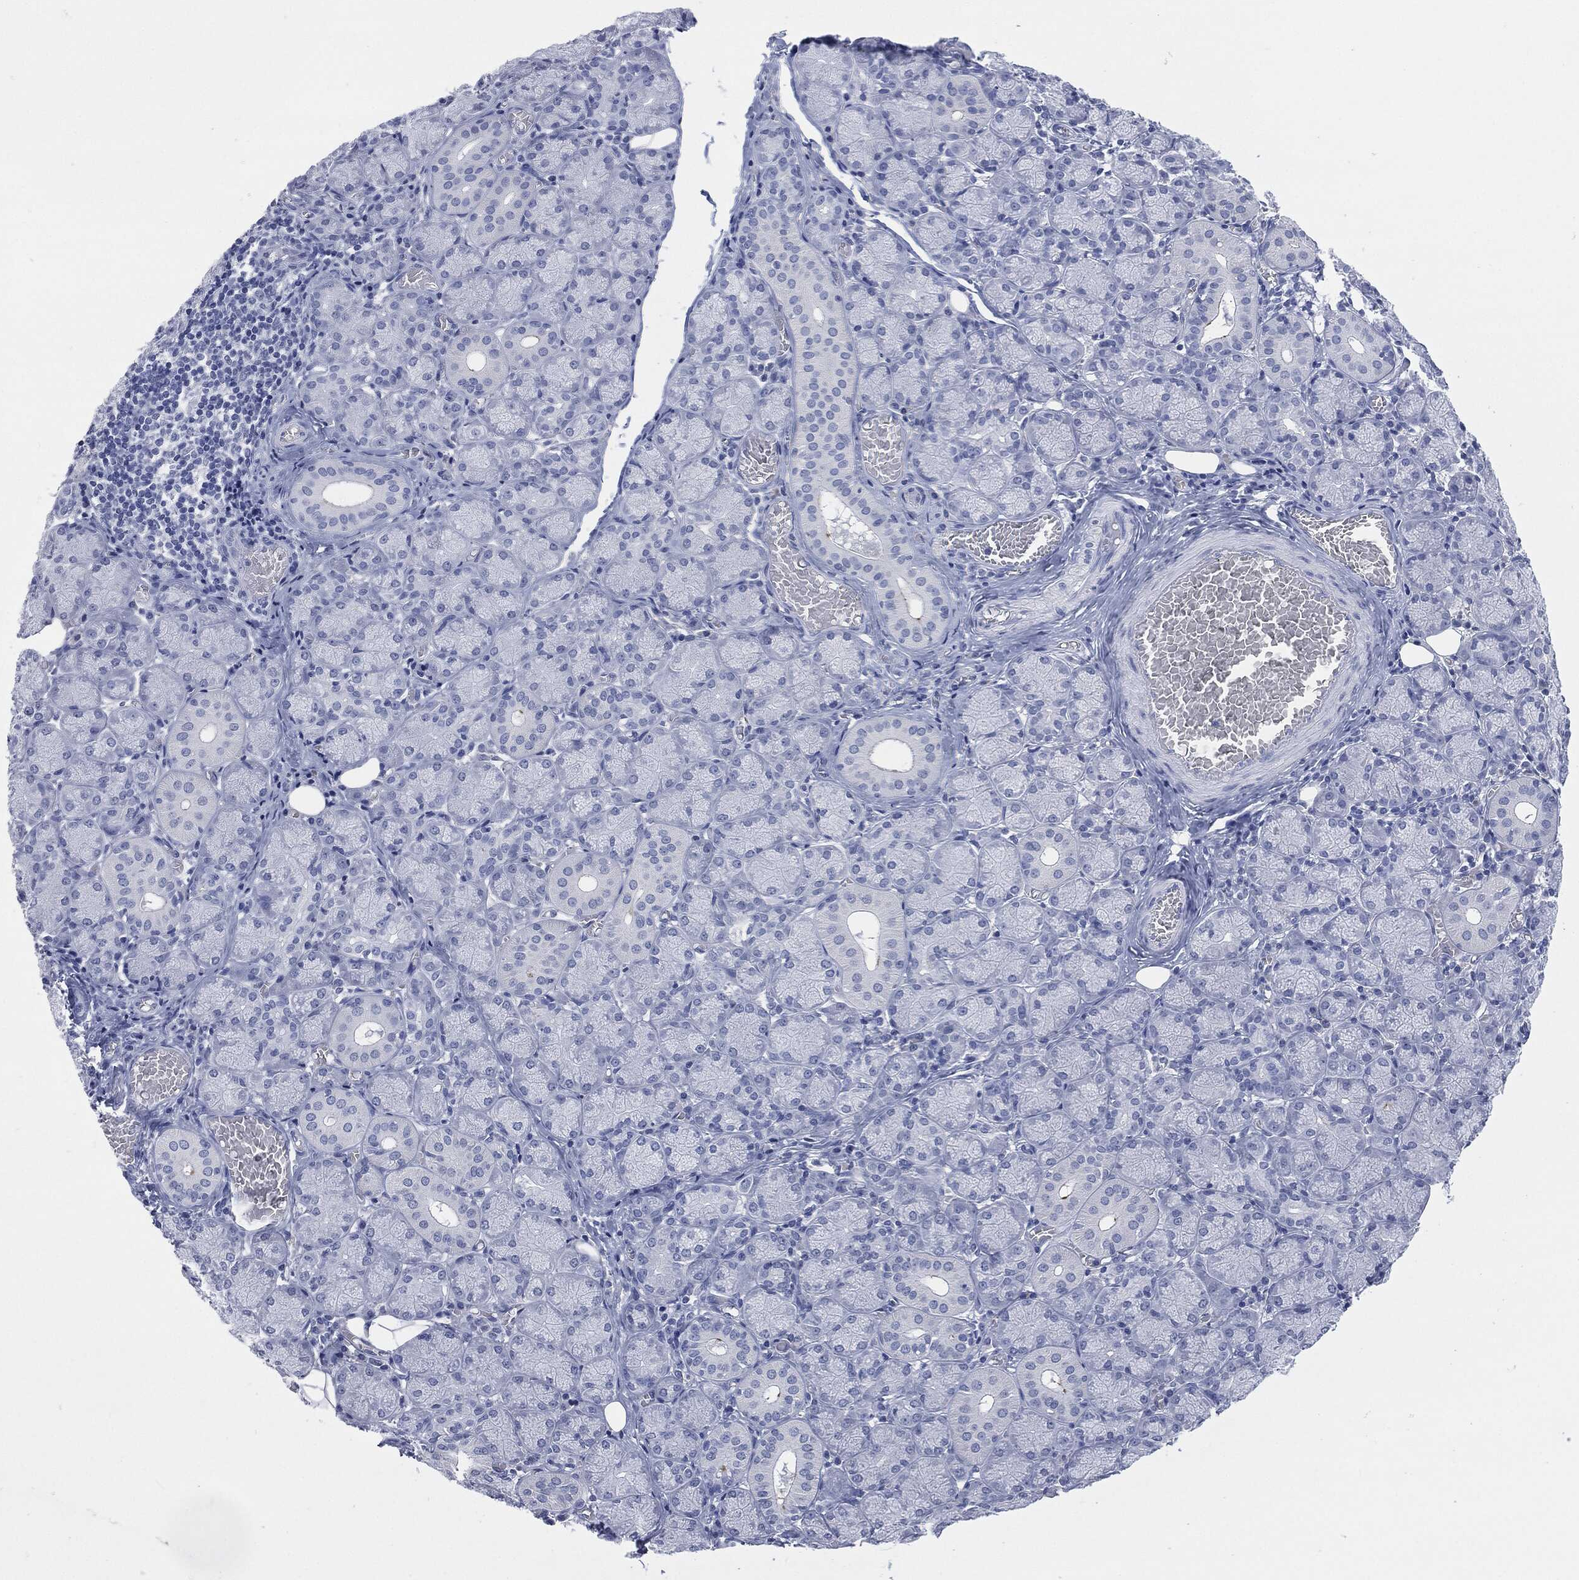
{"staining": {"intensity": "strong", "quantity": "<25%", "location": "cytoplasmic/membranous"}, "tissue": "salivary gland", "cell_type": "Glandular cells", "image_type": "normal", "snomed": [{"axis": "morphology", "description": "Normal tissue, NOS"}, {"axis": "topography", "description": "Salivary gland"}, {"axis": "topography", "description": "Peripheral nerve tissue"}], "caption": "Protein expression analysis of benign salivary gland exhibits strong cytoplasmic/membranous expression in about <25% of glandular cells. Immunohistochemistry stains the protein in brown and the nuclei are stained blue.", "gene": "MUC16", "patient": {"sex": "female", "age": 24}}